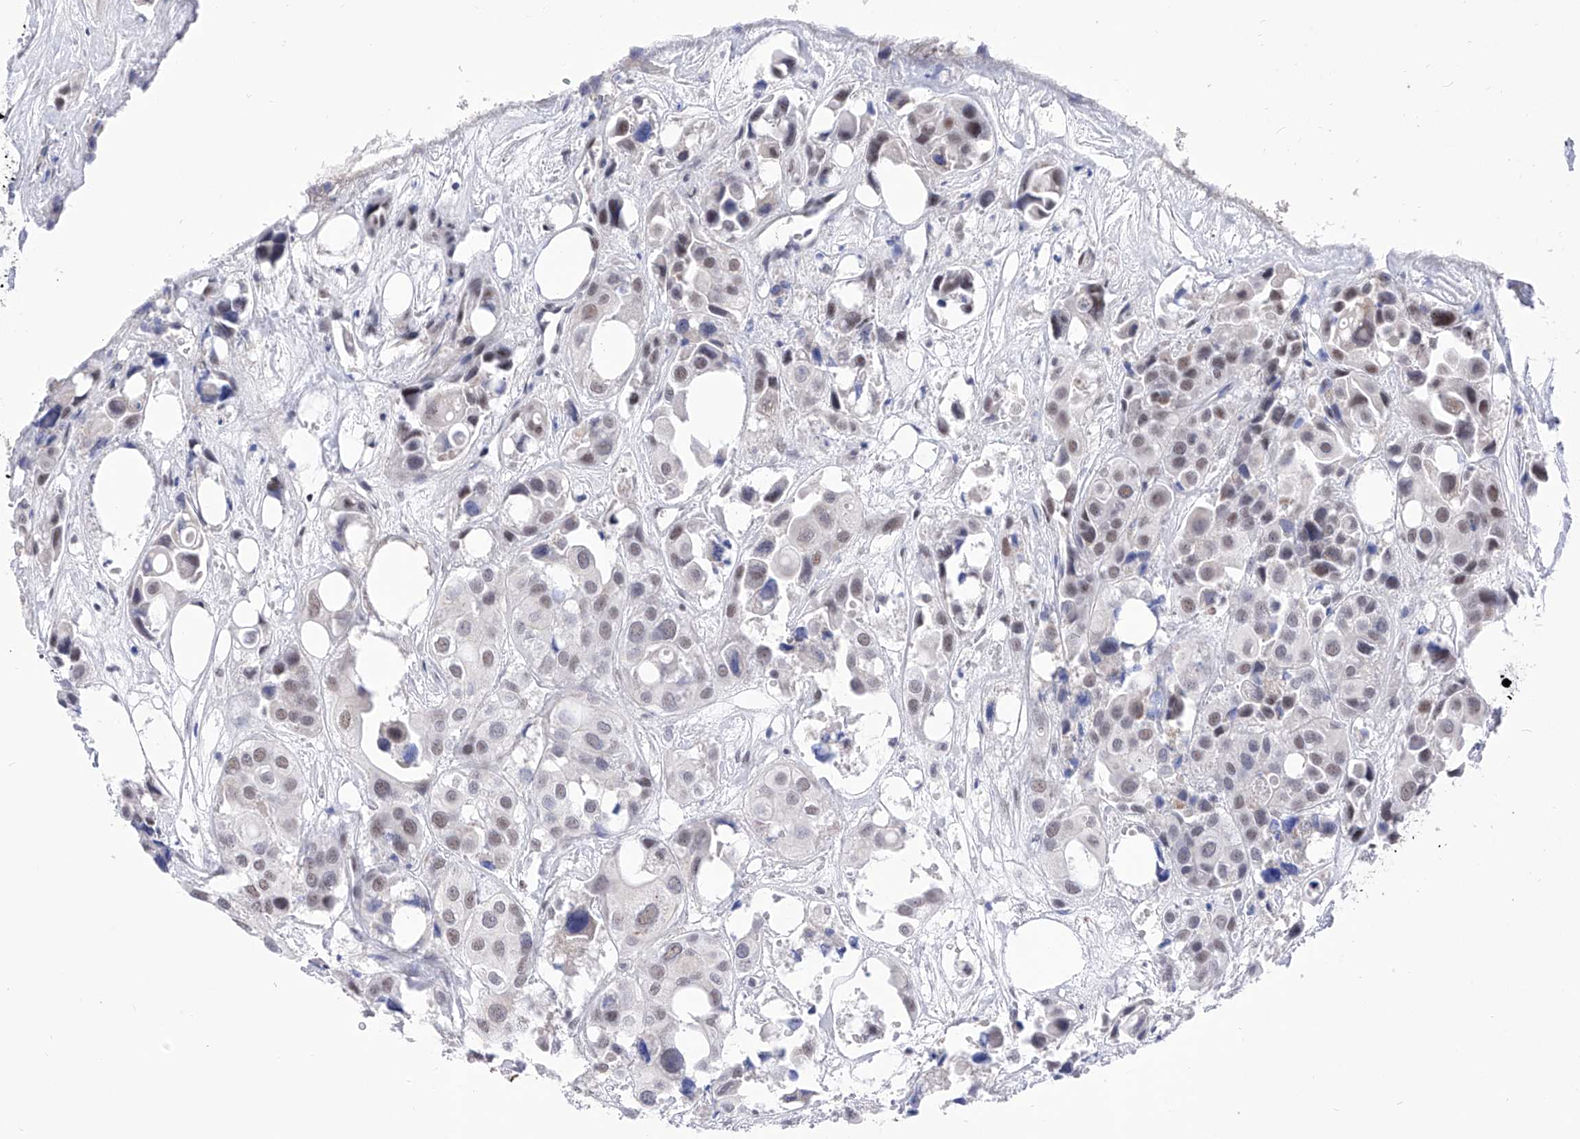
{"staining": {"intensity": "weak", "quantity": "<25%", "location": "nuclear"}, "tissue": "urothelial cancer", "cell_type": "Tumor cells", "image_type": "cancer", "snomed": [{"axis": "morphology", "description": "Urothelial carcinoma, High grade"}, {"axis": "topography", "description": "Urinary bladder"}], "caption": "A histopathology image of urothelial carcinoma (high-grade) stained for a protein displays no brown staining in tumor cells.", "gene": "ATN1", "patient": {"sex": "male", "age": 64}}